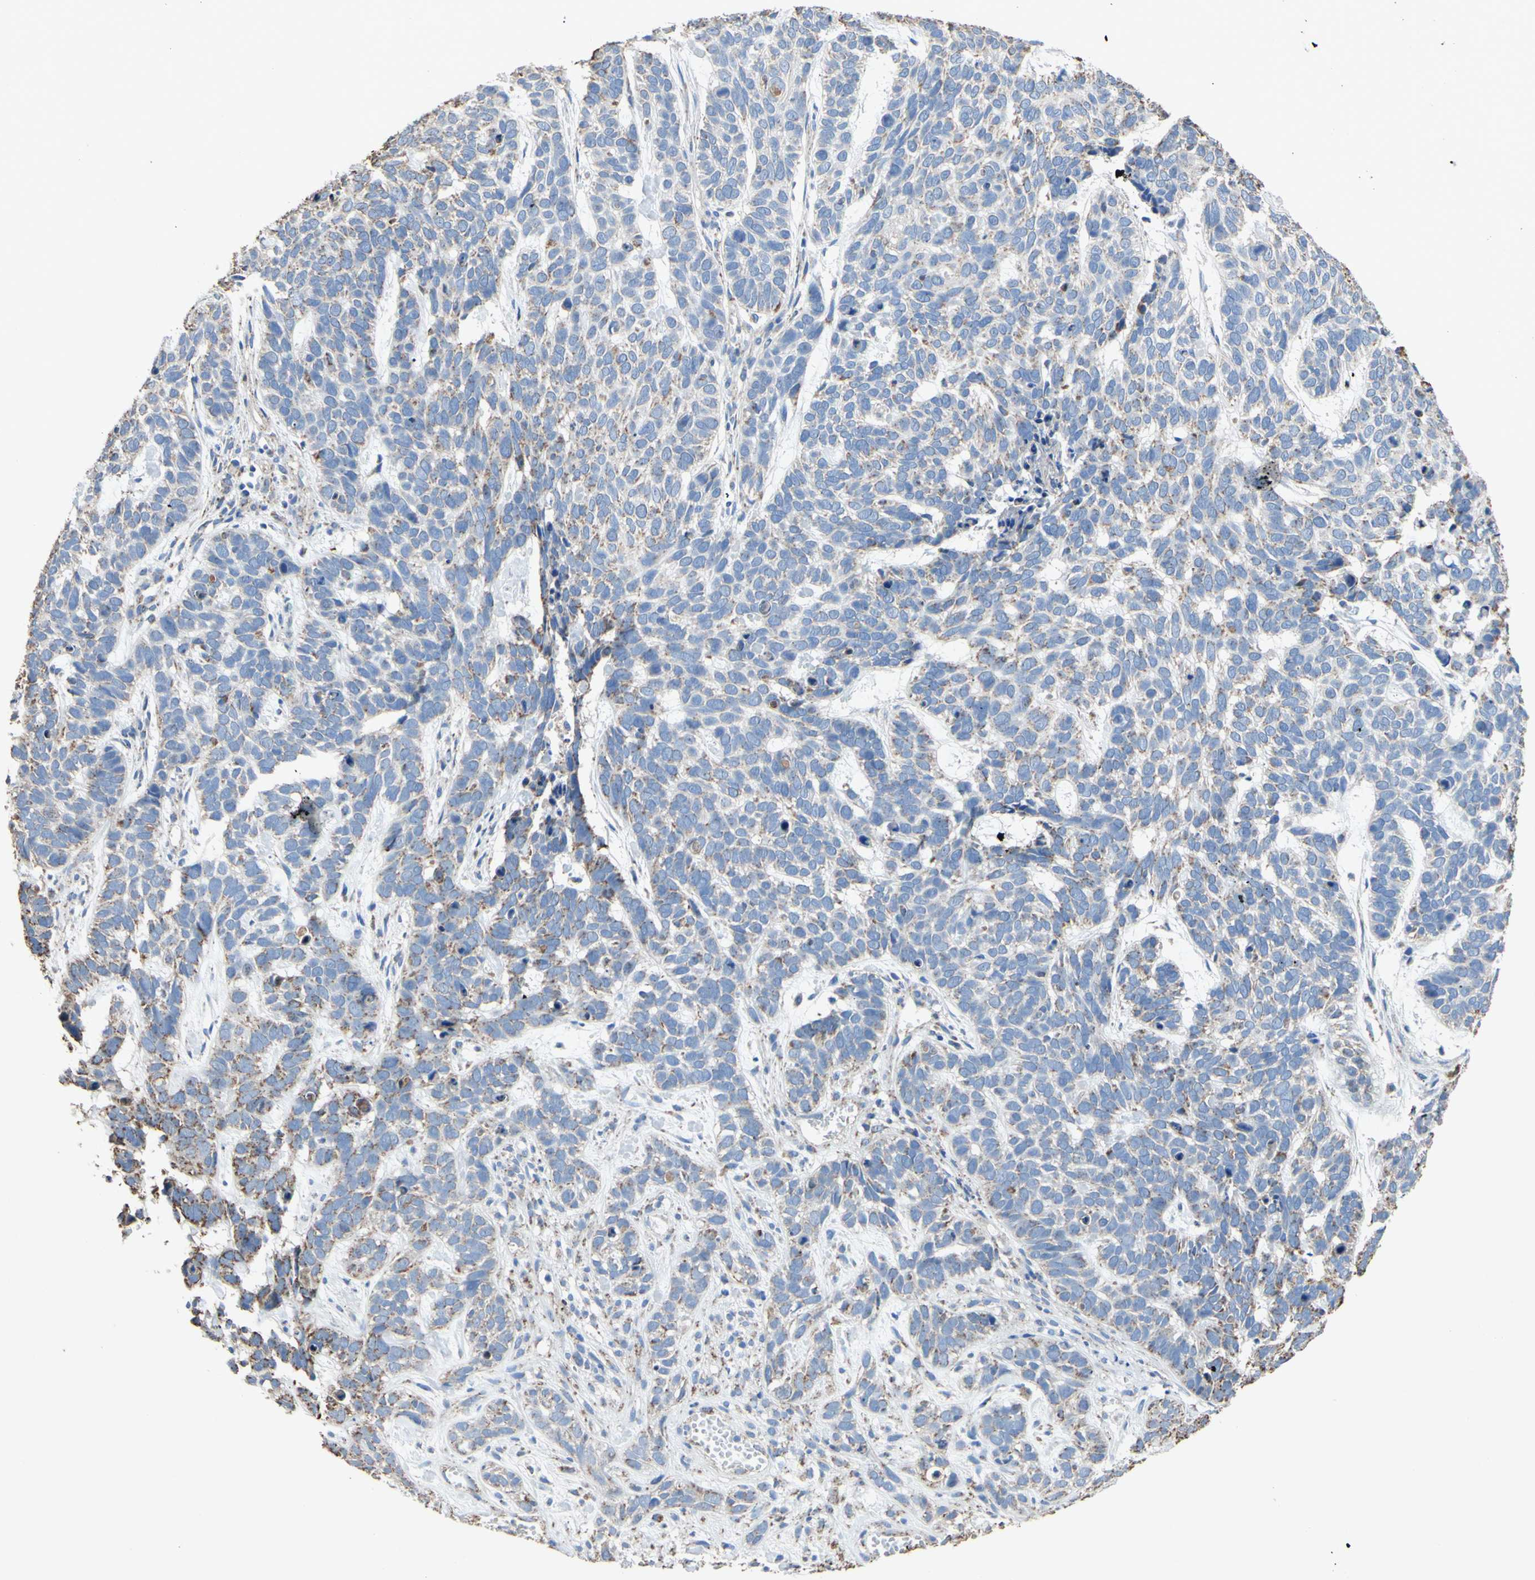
{"staining": {"intensity": "weak", "quantity": "<25%", "location": "cytoplasmic/membranous"}, "tissue": "skin cancer", "cell_type": "Tumor cells", "image_type": "cancer", "snomed": [{"axis": "morphology", "description": "Basal cell carcinoma"}, {"axis": "topography", "description": "Skin"}], "caption": "Skin basal cell carcinoma was stained to show a protein in brown. There is no significant expression in tumor cells.", "gene": "CMKLR2", "patient": {"sex": "male", "age": 87}}